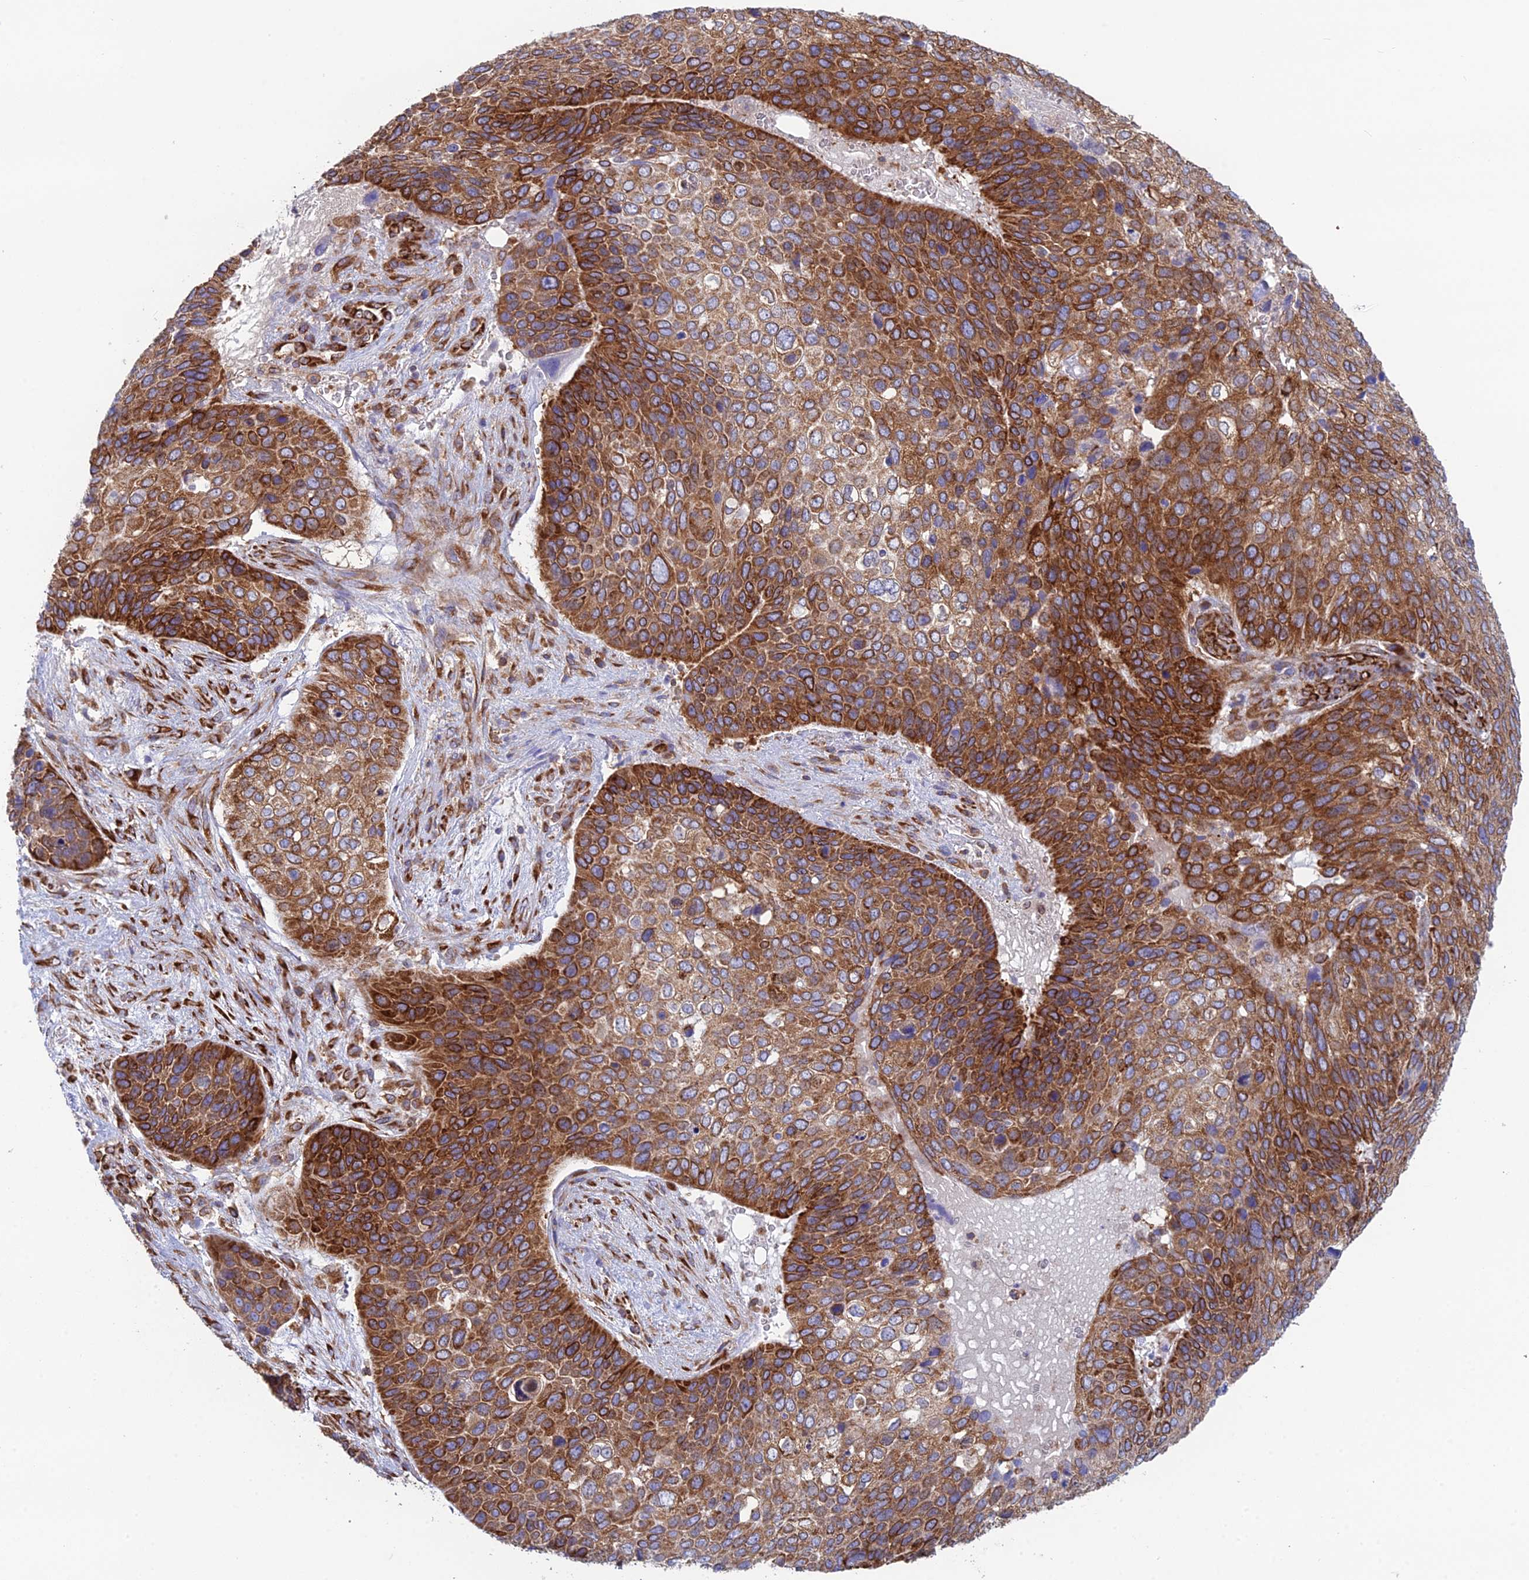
{"staining": {"intensity": "strong", "quantity": ">75%", "location": "cytoplasmic/membranous"}, "tissue": "skin cancer", "cell_type": "Tumor cells", "image_type": "cancer", "snomed": [{"axis": "morphology", "description": "Basal cell carcinoma"}, {"axis": "topography", "description": "Skin"}], "caption": "This image reveals IHC staining of skin cancer, with high strong cytoplasmic/membranous positivity in approximately >75% of tumor cells.", "gene": "CCDC69", "patient": {"sex": "female", "age": 74}}